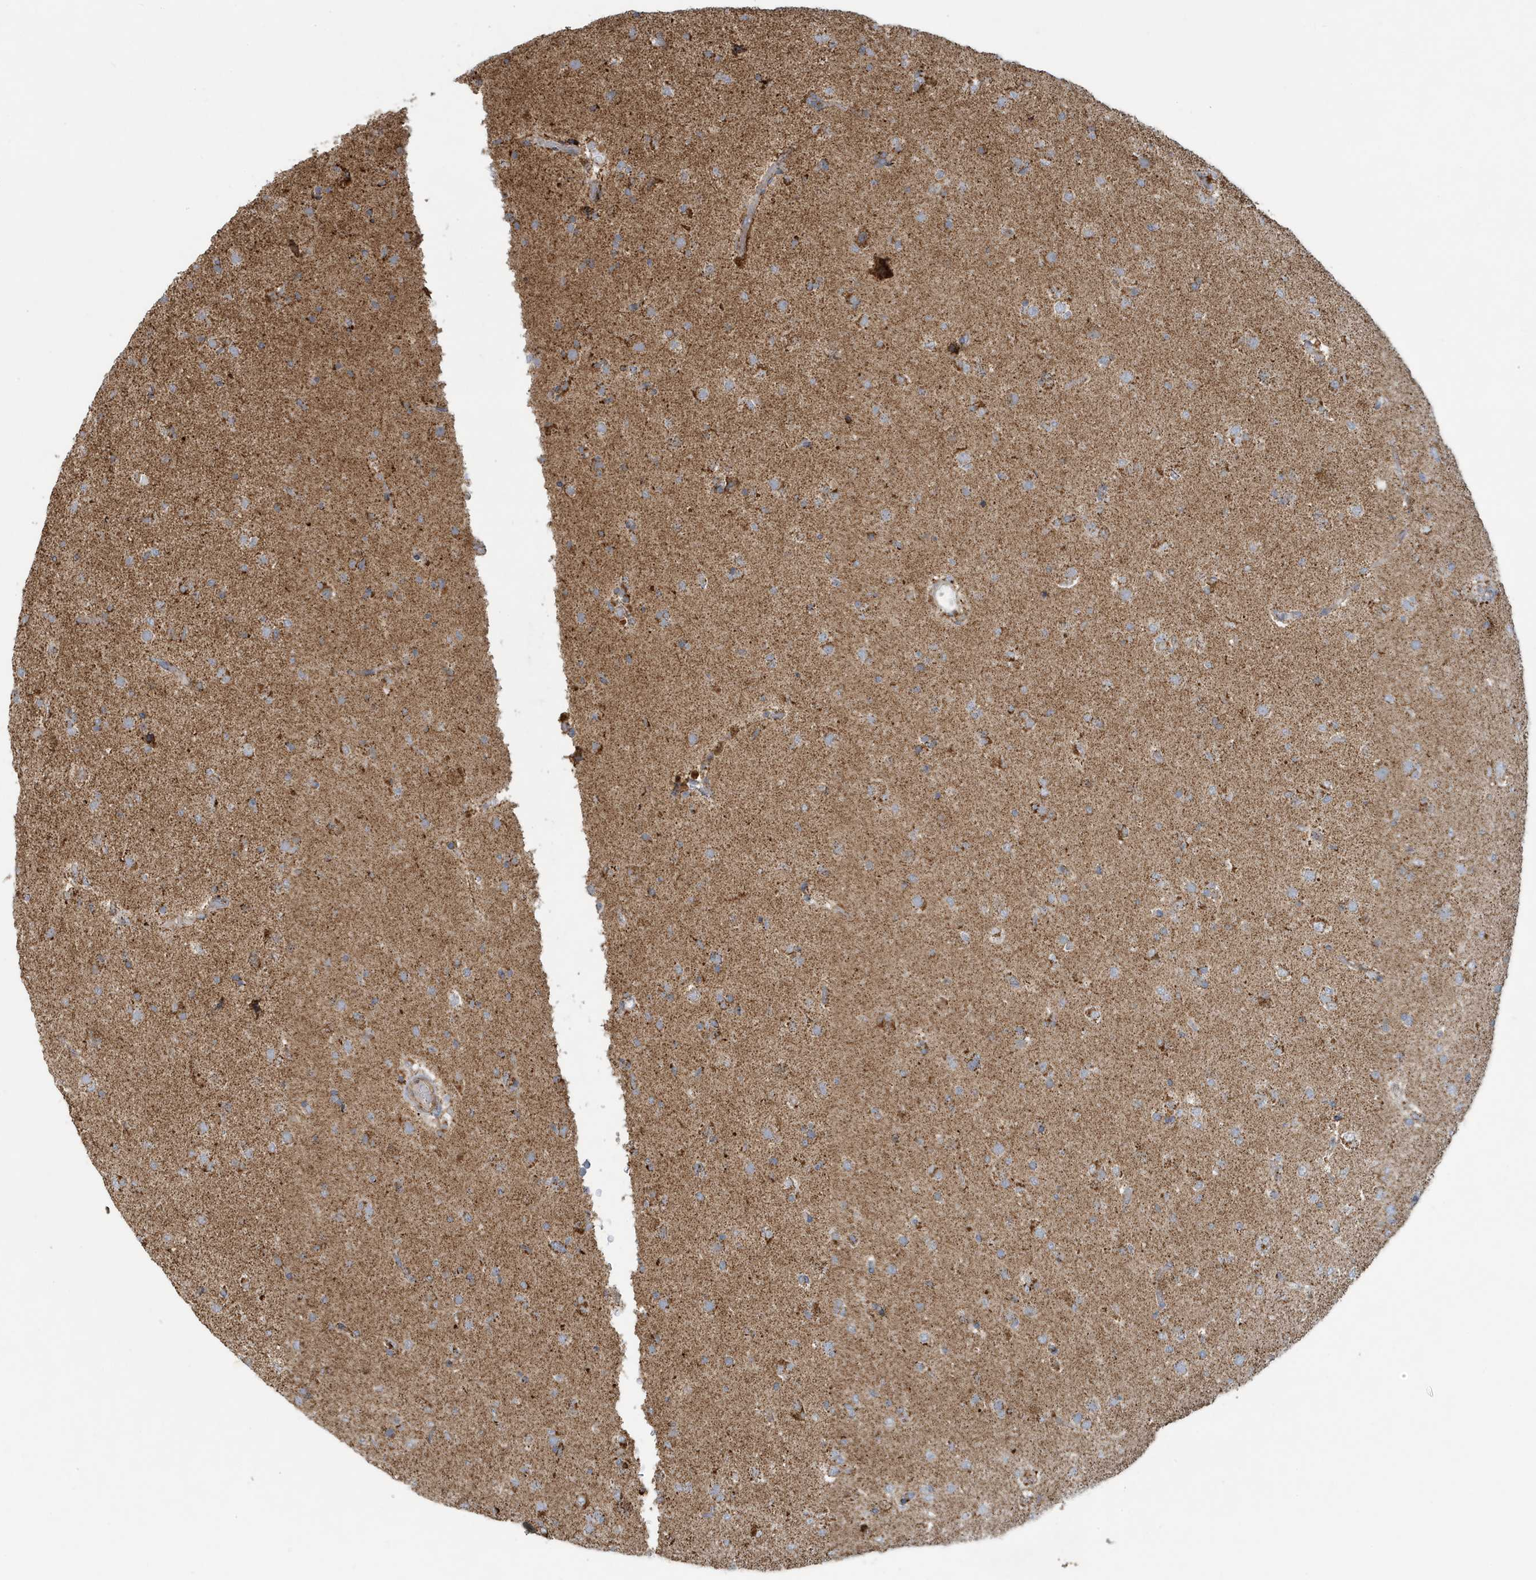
{"staining": {"intensity": "moderate", "quantity": "<25%", "location": "cytoplasmic/membranous"}, "tissue": "glioma", "cell_type": "Tumor cells", "image_type": "cancer", "snomed": [{"axis": "morphology", "description": "Glioma, malignant, Low grade"}, {"axis": "topography", "description": "Brain"}], "caption": "Immunohistochemical staining of human malignant glioma (low-grade) exhibits low levels of moderate cytoplasmic/membranous protein staining in about <25% of tumor cells.", "gene": "MAN1A1", "patient": {"sex": "male", "age": 65}}